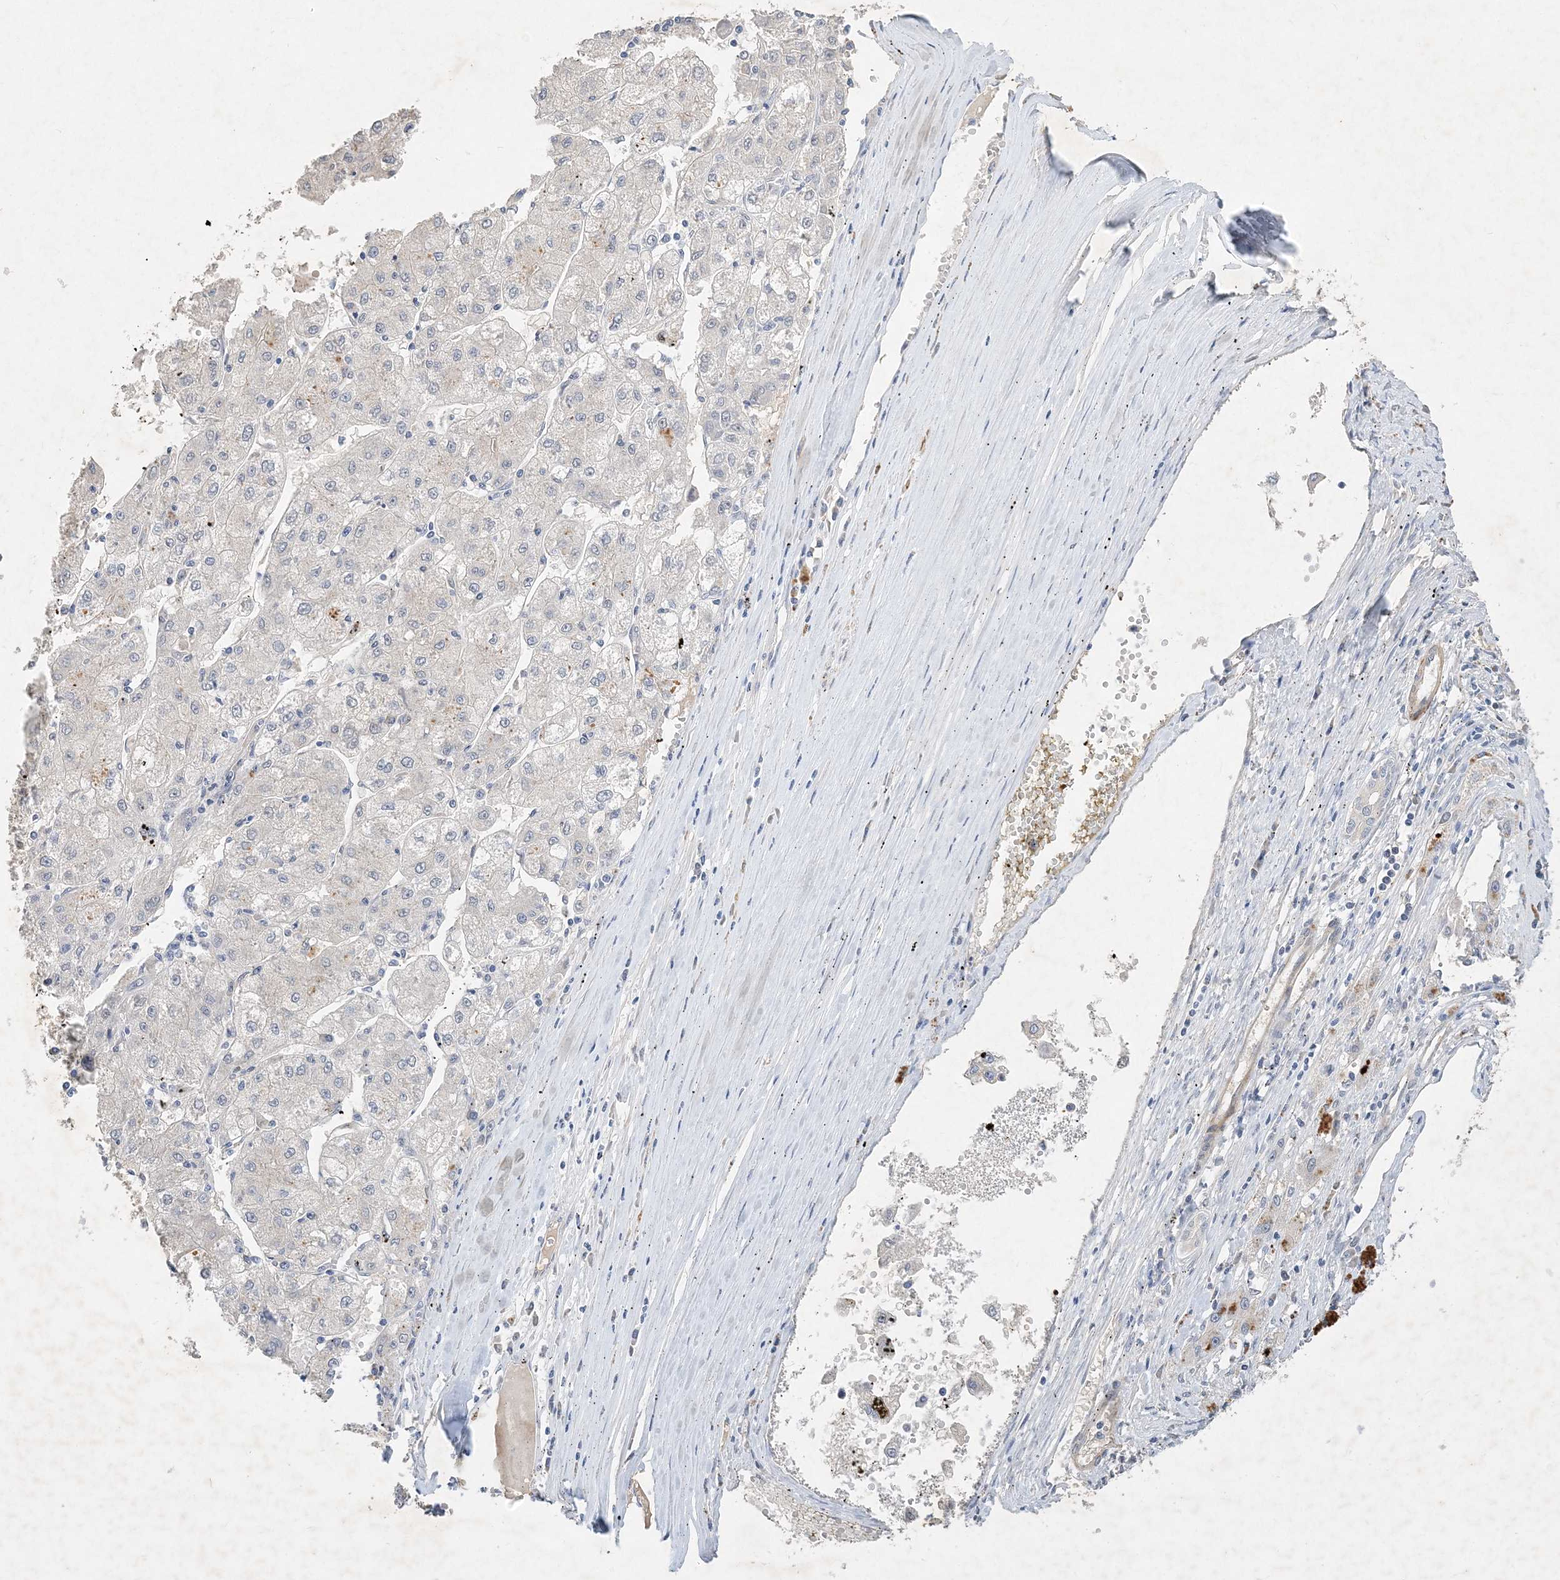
{"staining": {"intensity": "negative", "quantity": "none", "location": "none"}, "tissue": "liver cancer", "cell_type": "Tumor cells", "image_type": "cancer", "snomed": [{"axis": "morphology", "description": "Carcinoma, Hepatocellular, NOS"}, {"axis": "topography", "description": "Liver"}], "caption": "Tumor cells show no significant protein positivity in liver cancer.", "gene": "C11orf58", "patient": {"sex": "male", "age": 72}}